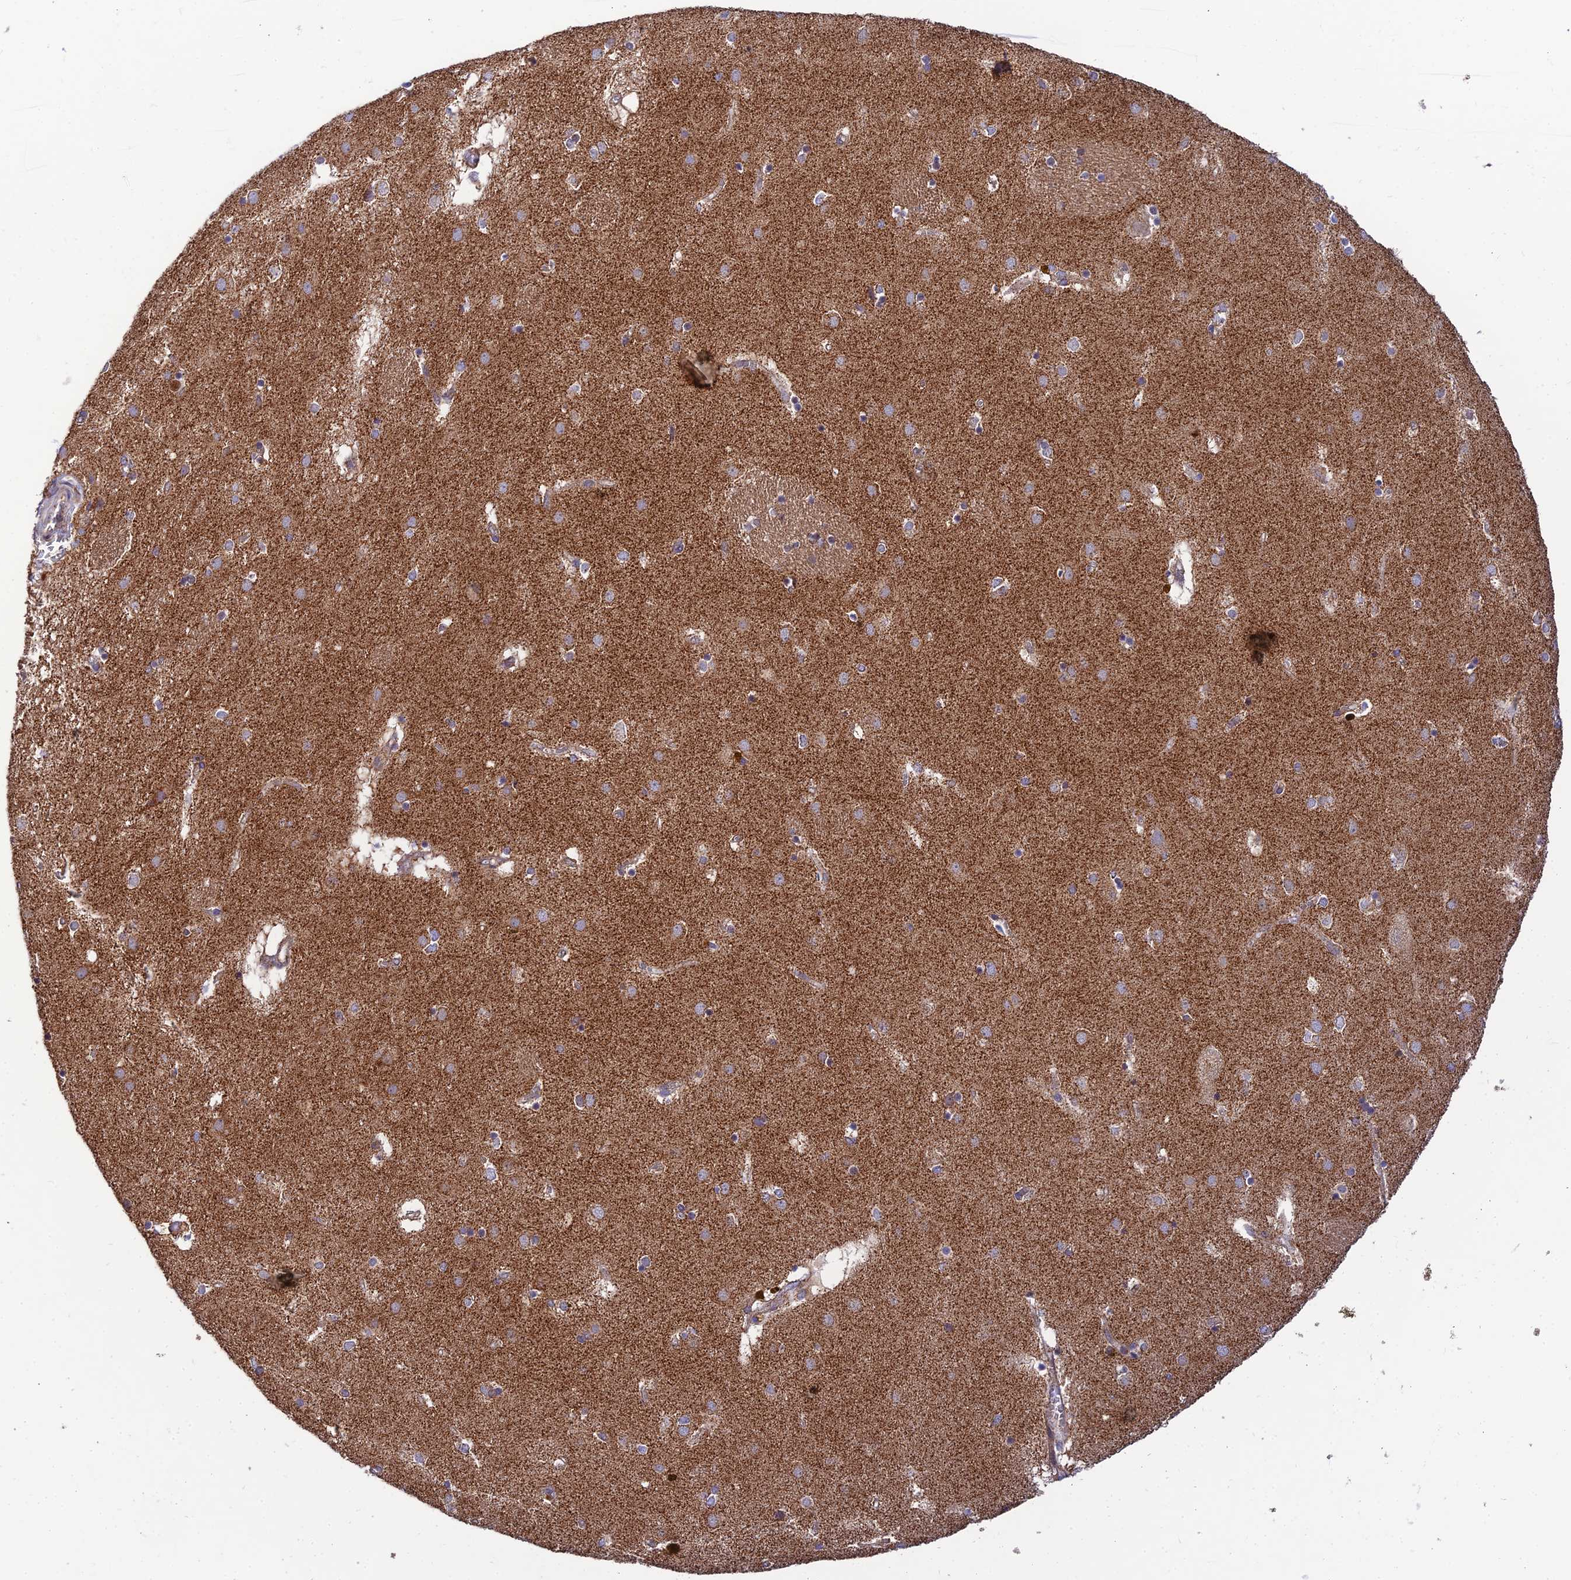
{"staining": {"intensity": "weak", "quantity": "25%-75%", "location": "cytoplasmic/membranous"}, "tissue": "caudate", "cell_type": "Glial cells", "image_type": "normal", "snomed": [{"axis": "morphology", "description": "Normal tissue, NOS"}, {"axis": "topography", "description": "Lateral ventricle wall"}], "caption": "This histopathology image reveals IHC staining of unremarkable caudate, with low weak cytoplasmic/membranous expression in approximately 25%-75% of glial cells.", "gene": "PODNL1", "patient": {"sex": "male", "age": 70}}